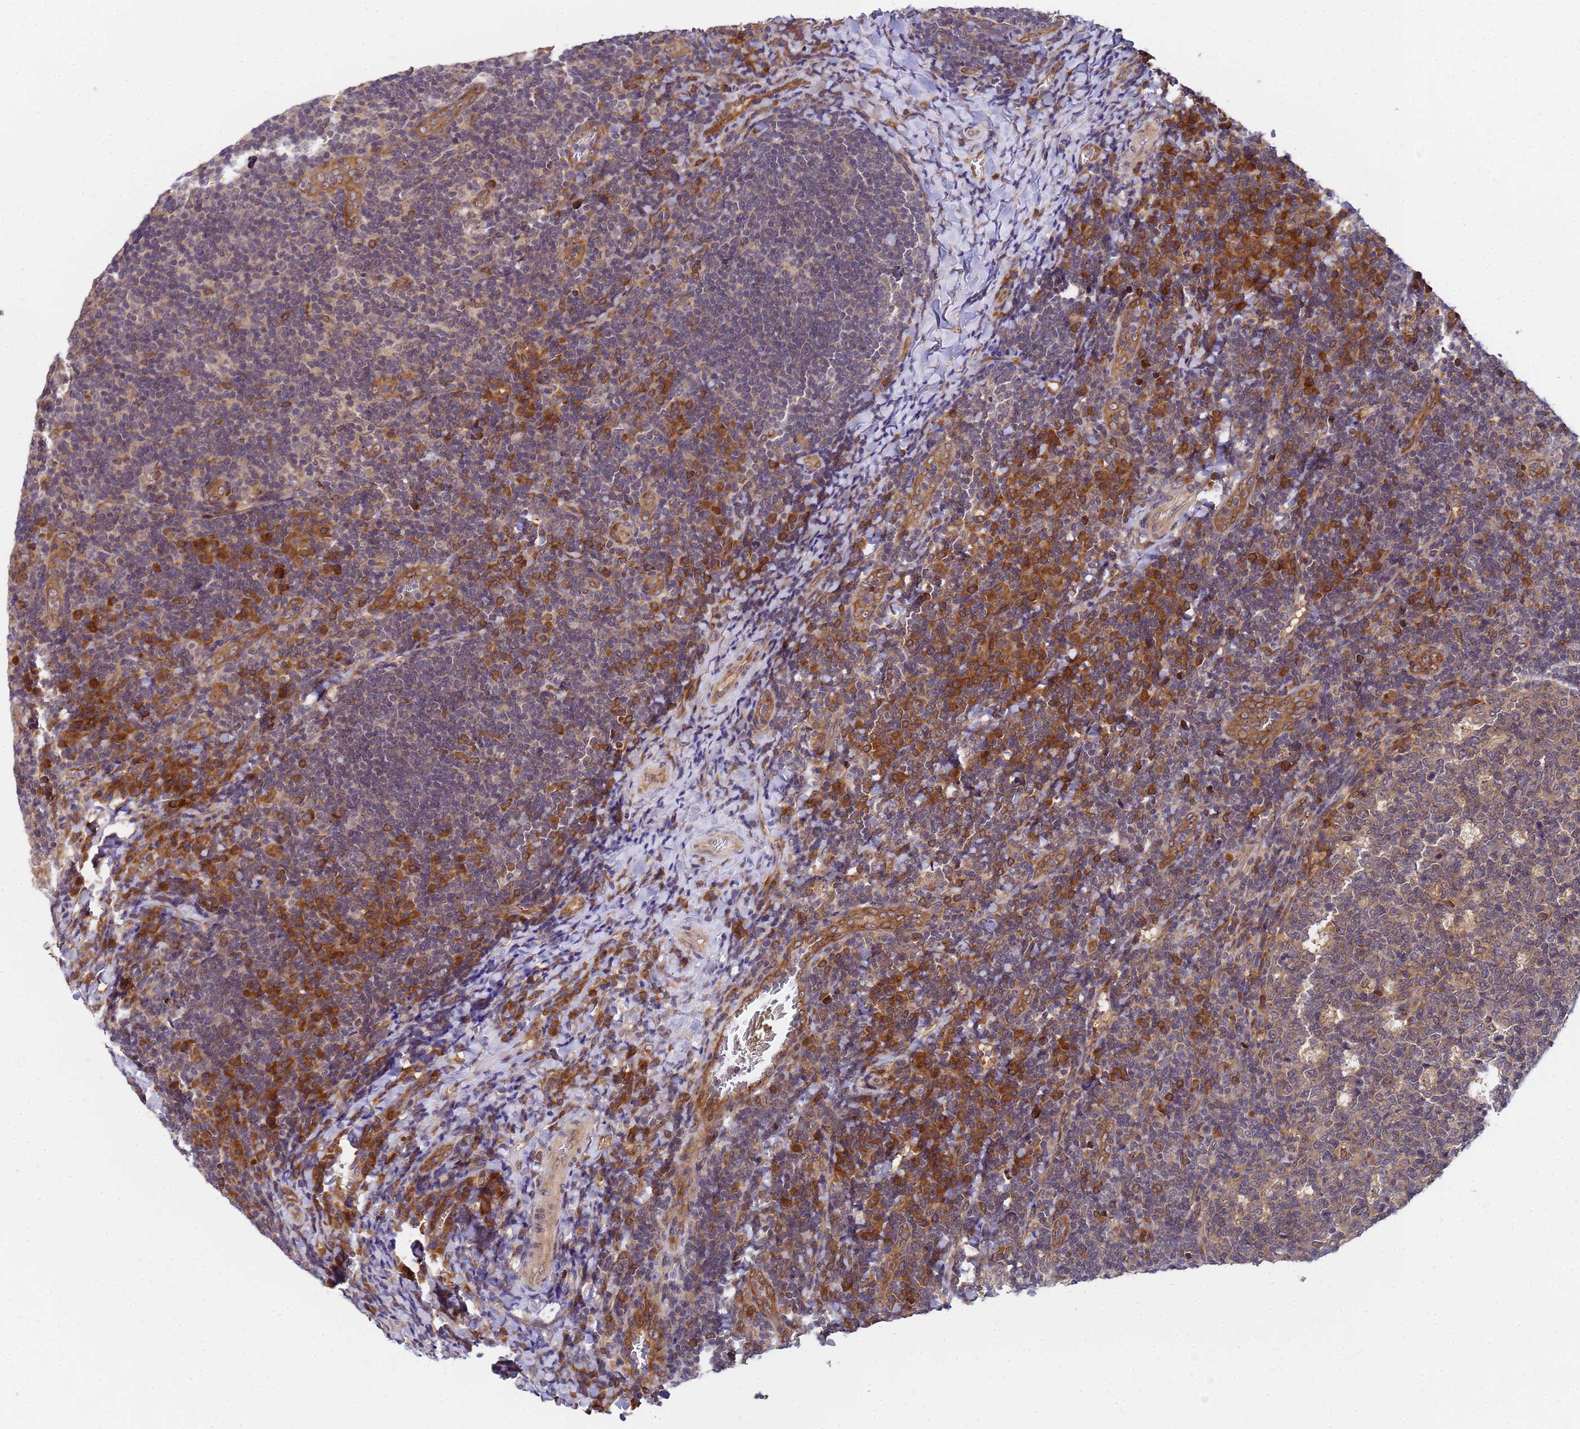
{"staining": {"intensity": "weak", "quantity": ">75%", "location": "cytoplasmic/membranous"}, "tissue": "tonsil", "cell_type": "Germinal center cells", "image_type": "normal", "snomed": [{"axis": "morphology", "description": "Normal tissue, NOS"}, {"axis": "topography", "description": "Tonsil"}], "caption": "Immunohistochemistry (IHC) photomicrograph of normal tonsil: tonsil stained using IHC shows low levels of weak protein expression localized specifically in the cytoplasmic/membranous of germinal center cells, appearing as a cytoplasmic/membranous brown color.", "gene": "UNC93B1", "patient": {"sex": "male", "age": 17}}